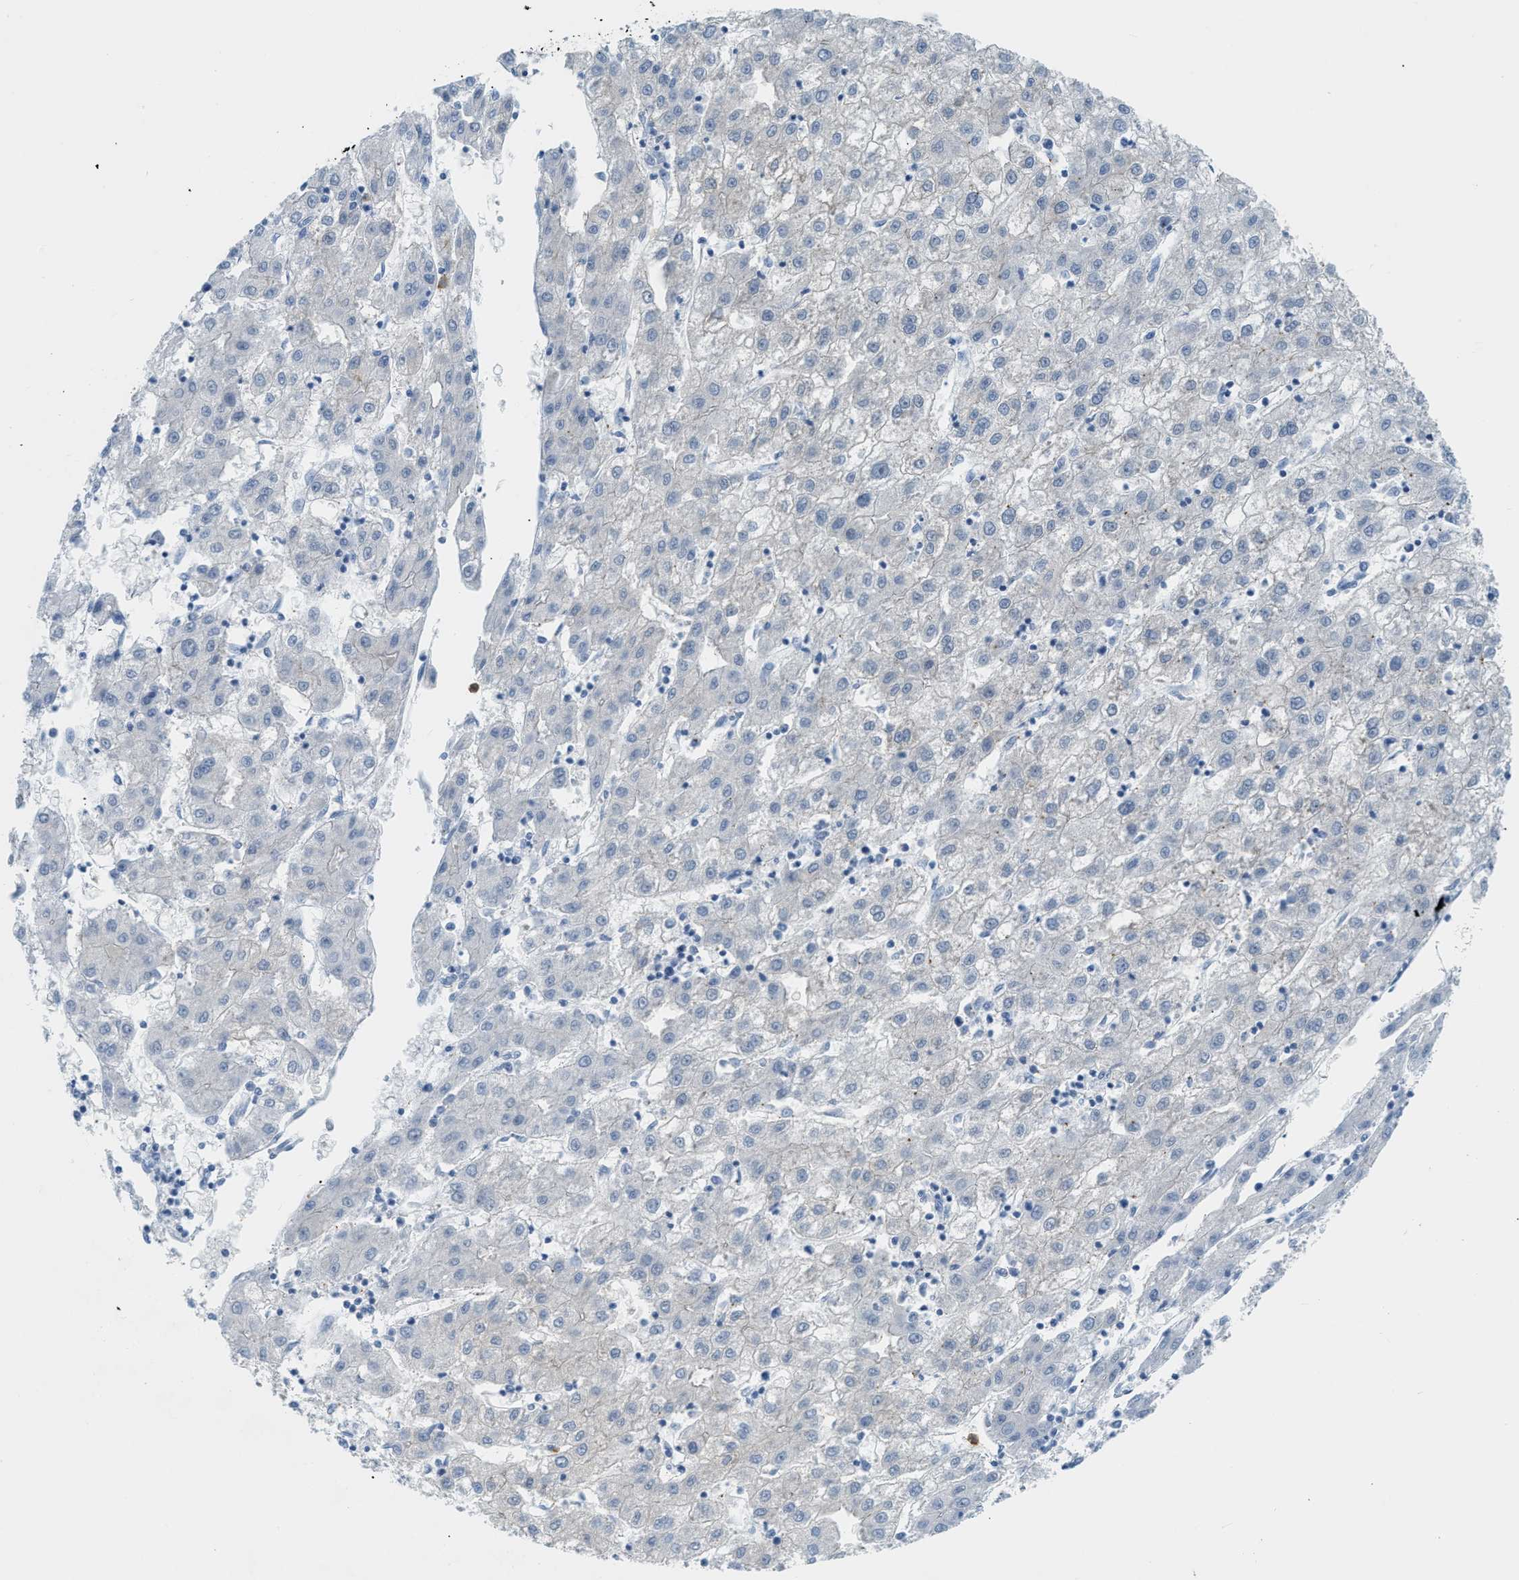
{"staining": {"intensity": "negative", "quantity": "none", "location": "none"}, "tissue": "liver cancer", "cell_type": "Tumor cells", "image_type": "cancer", "snomed": [{"axis": "morphology", "description": "Carcinoma, Hepatocellular, NOS"}, {"axis": "topography", "description": "Liver"}], "caption": "This is a micrograph of immunohistochemistry staining of liver cancer (hepatocellular carcinoma), which shows no staining in tumor cells.", "gene": "ZNF408", "patient": {"sex": "male", "age": 72}}